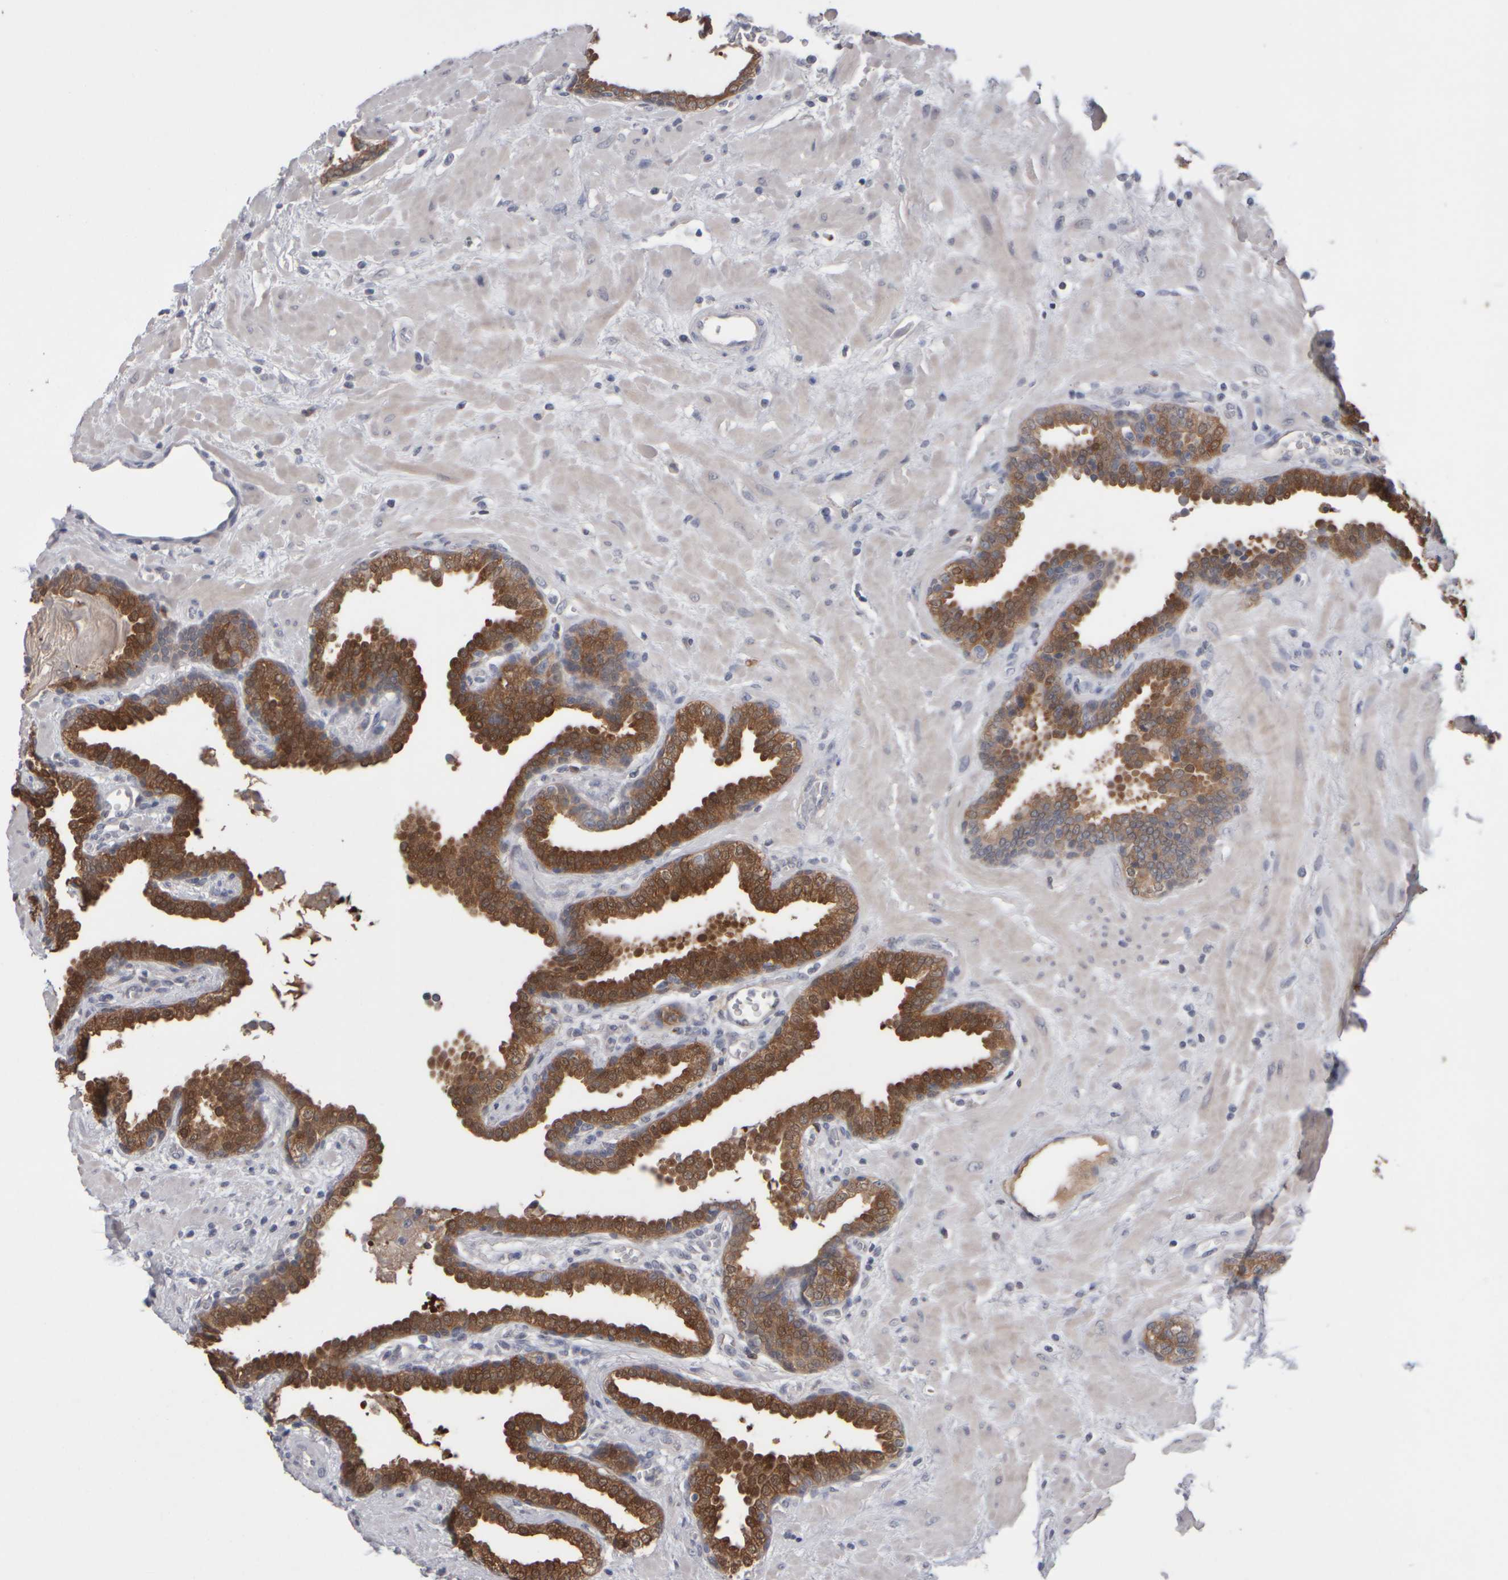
{"staining": {"intensity": "moderate", "quantity": ">75%", "location": "cytoplasmic/membranous"}, "tissue": "prostate", "cell_type": "Glandular cells", "image_type": "normal", "snomed": [{"axis": "morphology", "description": "Normal tissue, NOS"}, {"axis": "topography", "description": "Prostate"}], "caption": "Immunohistochemistry (DAB (3,3'-diaminobenzidine)) staining of benign human prostate reveals moderate cytoplasmic/membranous protein expression in approximately >75% of glandular cells.", "gene": "EPHX2", "patient": {"sex": "male", "age": 51}}